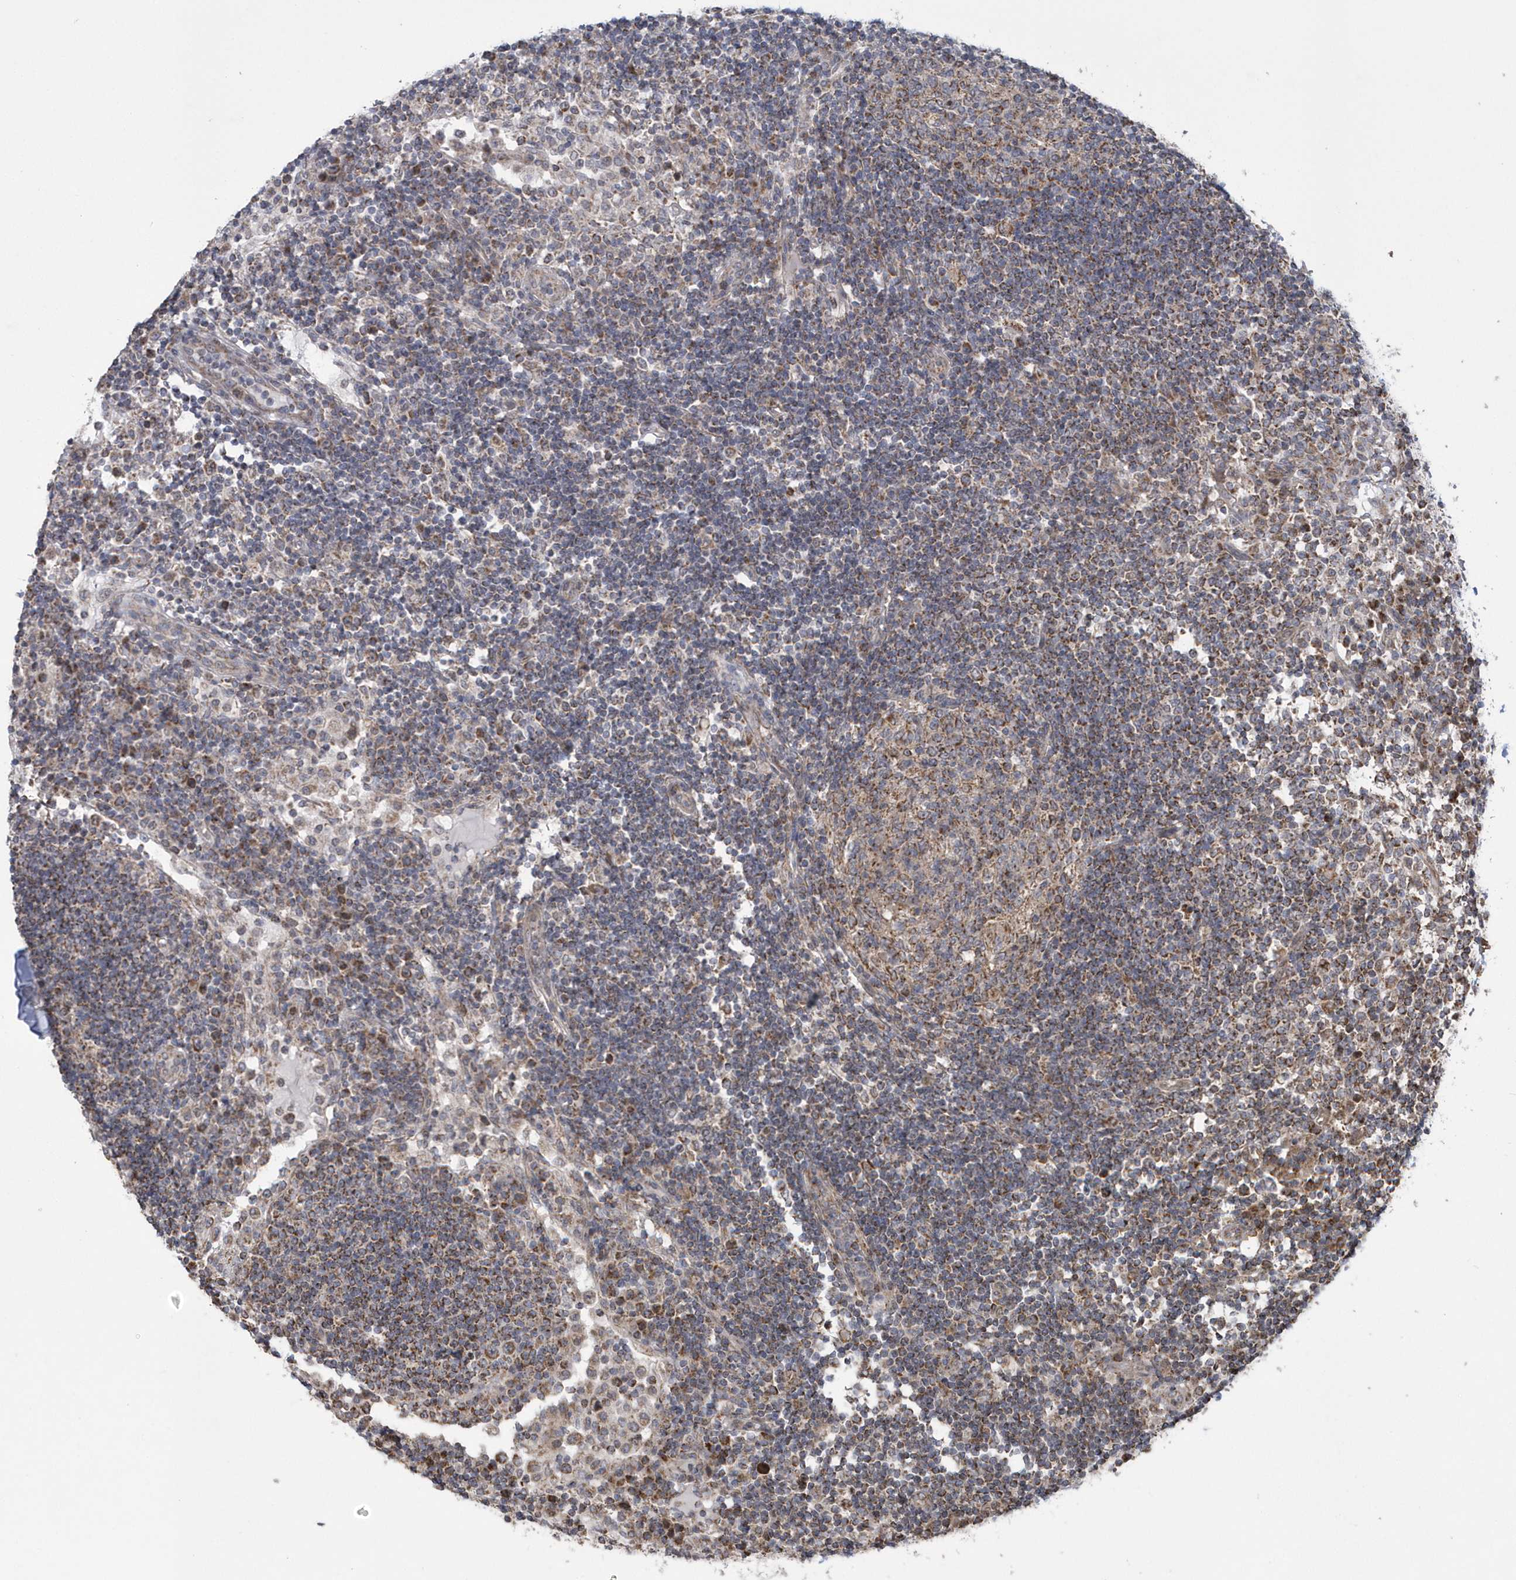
{"staining": {"intensity": "moderate", "quantity": "25%-75%", "location": "cytoplasmic/membranous"}, "tissue": "lymph node", "cell_type": "Germinal center cells", "image_type": "normal", "snomed": [{"axis": "morphology", "description": "Normal tissue, NOS"}, {"axis": "topography", "description": "Lymph node"}], "caption": "A brown stain shows moderate cytoplasmic/membranous positivity of a protein in germinal center cells of normal lymph node. The protein of interest is stained brown, and the nuclei are stained in blue (DAB IHC with brightfield microscopy, high magnification).", "gene": "SLX9", "patient": {"sex": "female", "age": 53}}